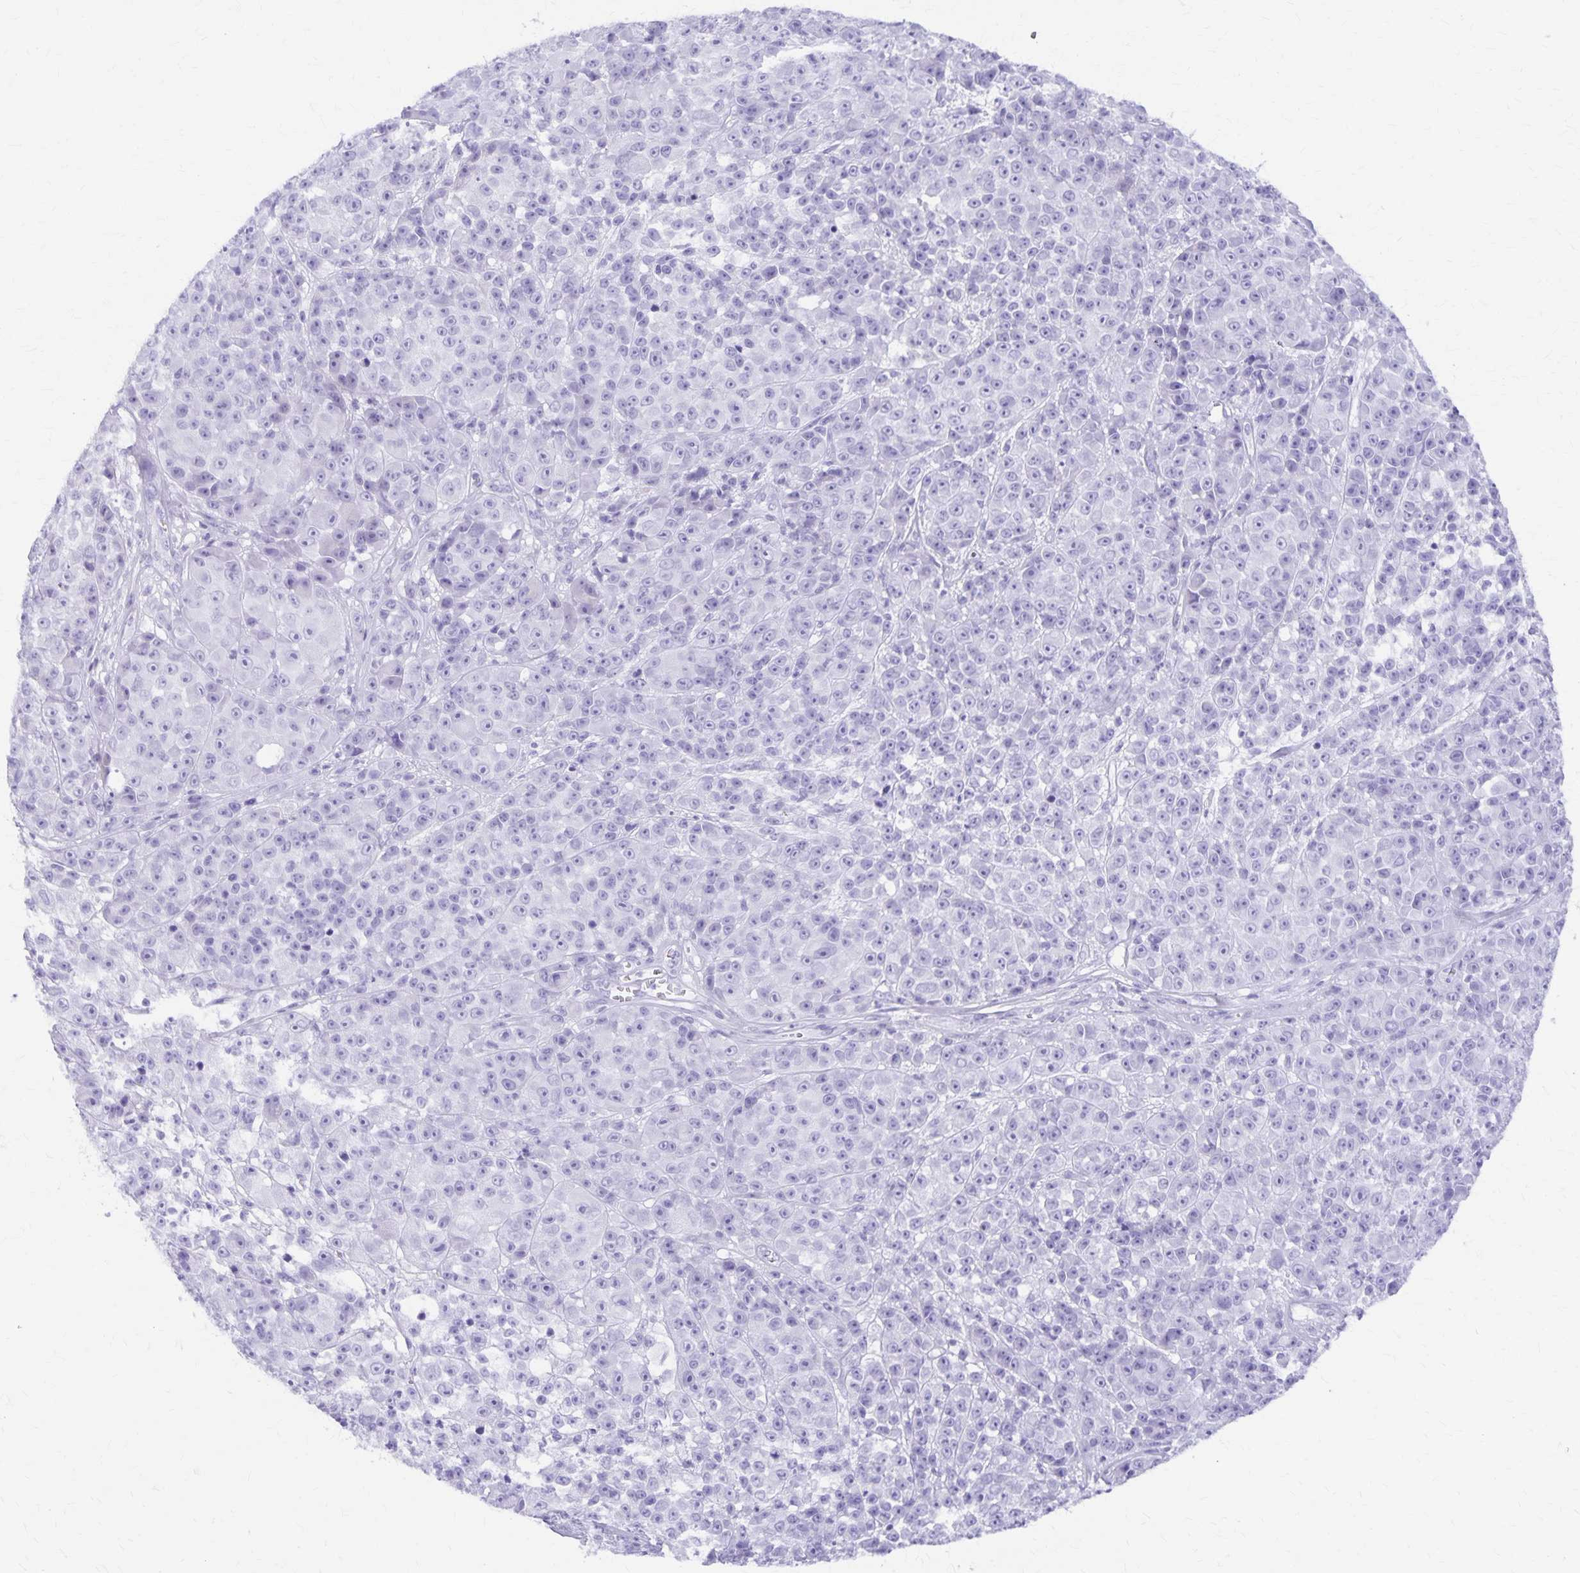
{"staining": {"intensity": "negative", "quantity": "none", "location": "none"}, "tissue": "melanoma", "cell_type": "Tumor cells", "image_type": "cancer", "snomed": [{"axis": "morphology", "description": "Malignant melanoma, NOS"}, {"axis": "topography", "description": "Skin"}, {"axis": "topography", "description": "Skin of back"}], "caption": "Protein analysis of malignant melanoma demonstrates no significant positivity in tumor cells.", "gene": "DEFA5", "patient": {"sex": "male", "age": 91}}